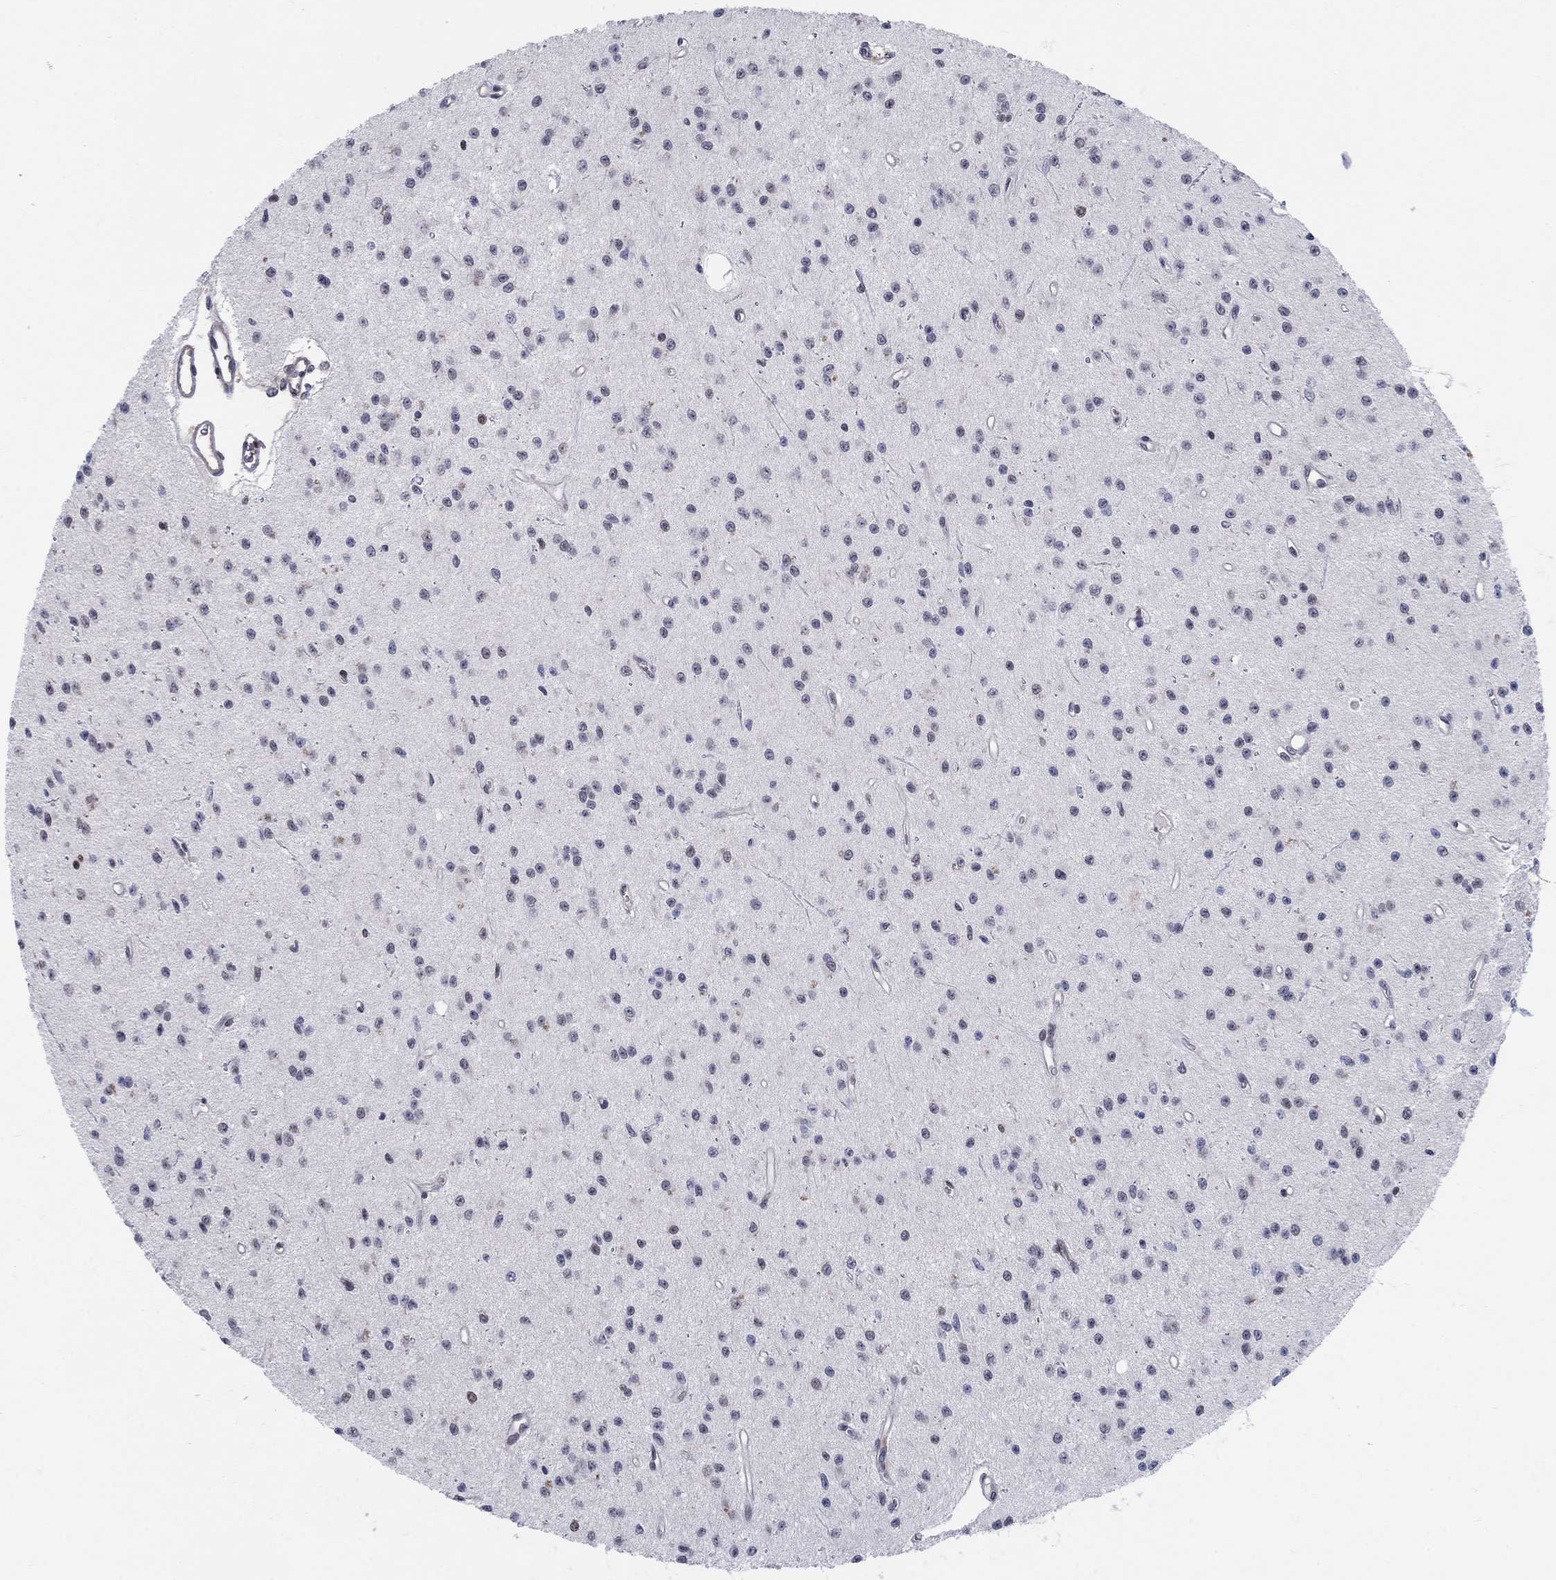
{"staining": {"intensity": "negative", "quantity": "none", "location": "none"}, "tissue": "glioma", "cell_type": "Tumor cells", "image_type": "cancer", "snomed": [{"axis": "morphology", "description": "Glioma, malignant, Low grade"}, {"axis": "topography", "description": "Brain"}], "caption": "This is an IHC image of low-grade glioma (malignant). There is no staining in tumor cells.", "gene": "CENPE", "patient": {"sex": "female", "age": 45}}